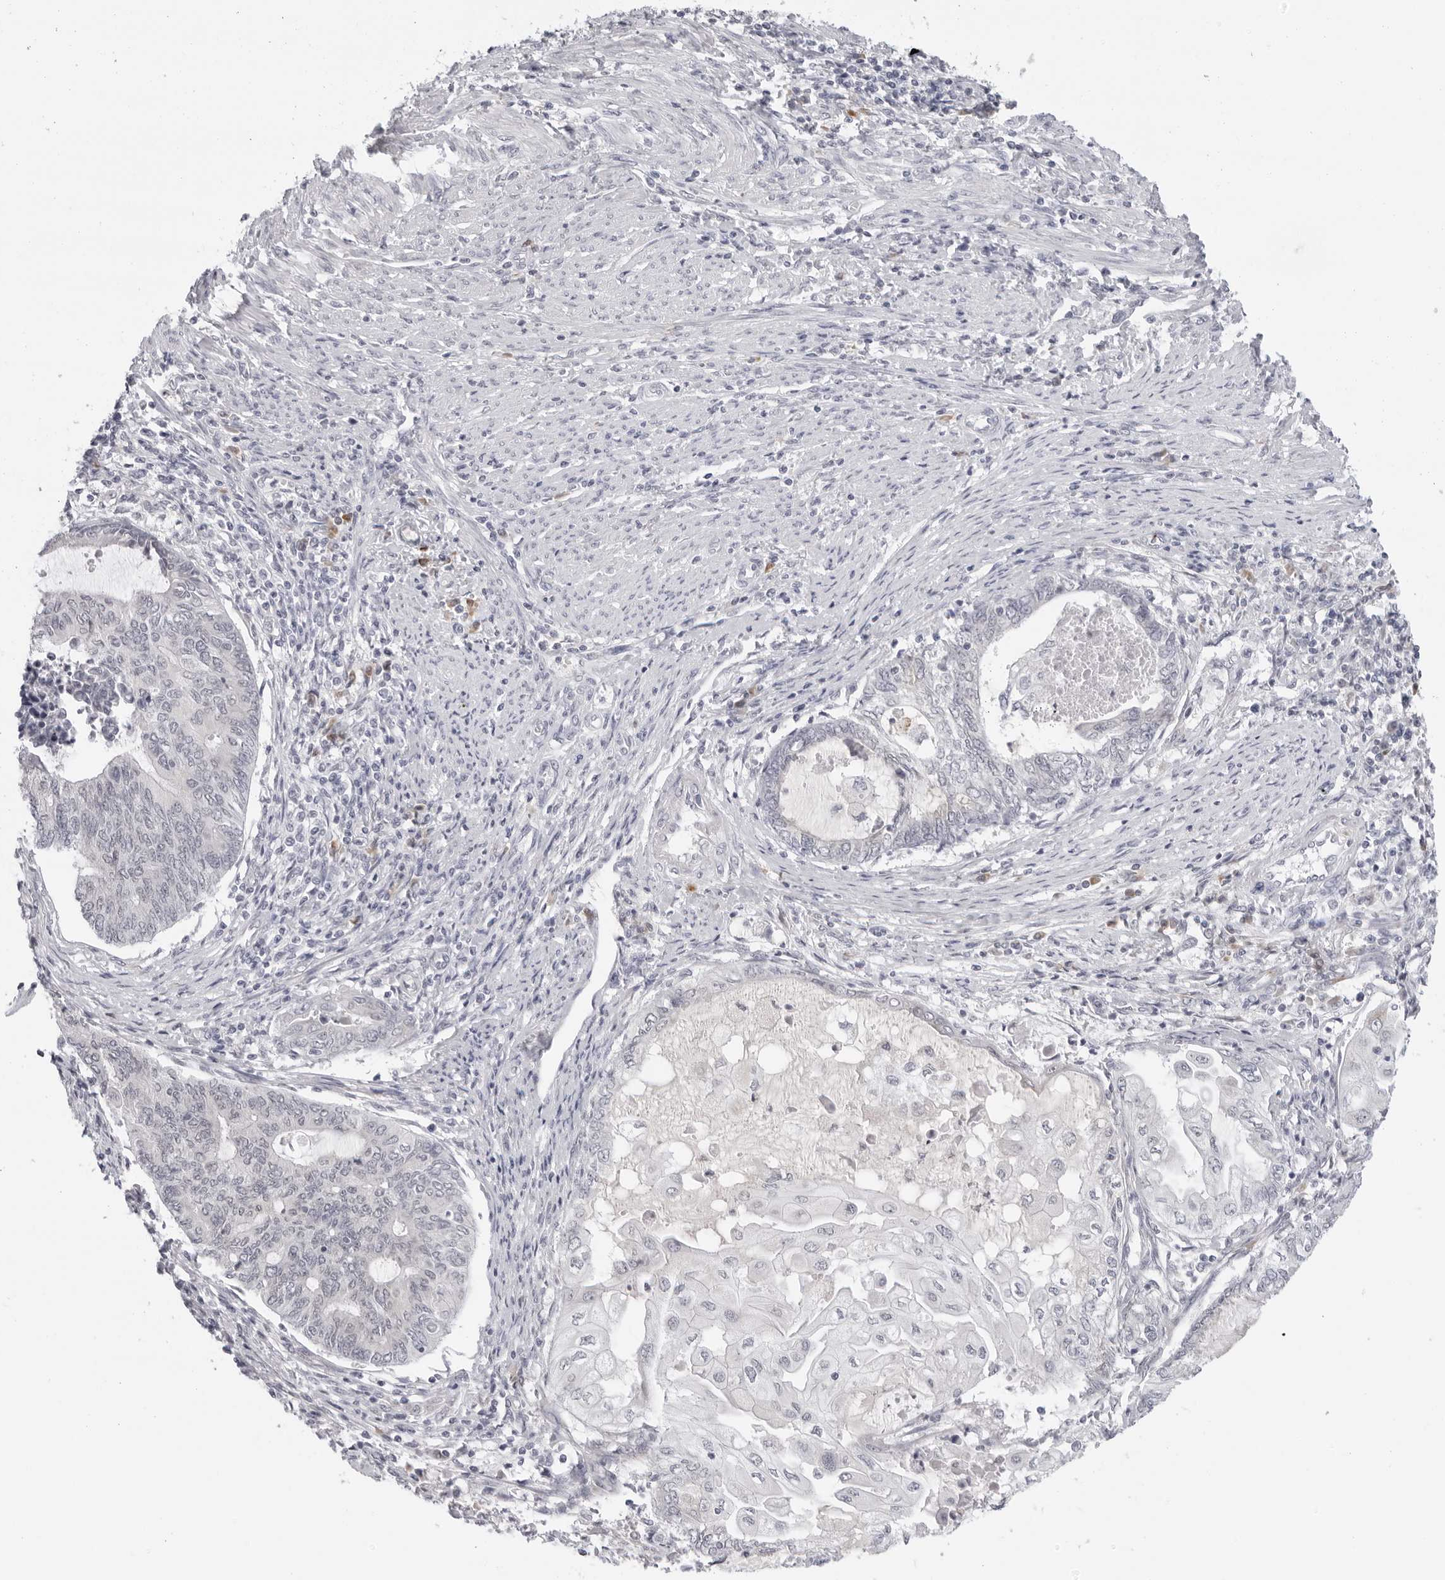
{"staining": {"intensity": "negative", "quantity": "none", "location": "none"}, "tissue": "endometrial cancer", "cell_type": "Tumor cells", "image_type": "cancer", "snomed": [{"axis": "morphology", "description": "Adenocarcinoma, NOS"}, {"axis": "topography", "description": "Uterus"}, {"axis": "topography", "description": "Endometrium"}], "caption": "This is an IHC image of human endometrial cancer (adenocarcinoma). There is no expression in tumor cells.", "gene": "EDN2", "patient": {"sex": "female", "age": 70}}